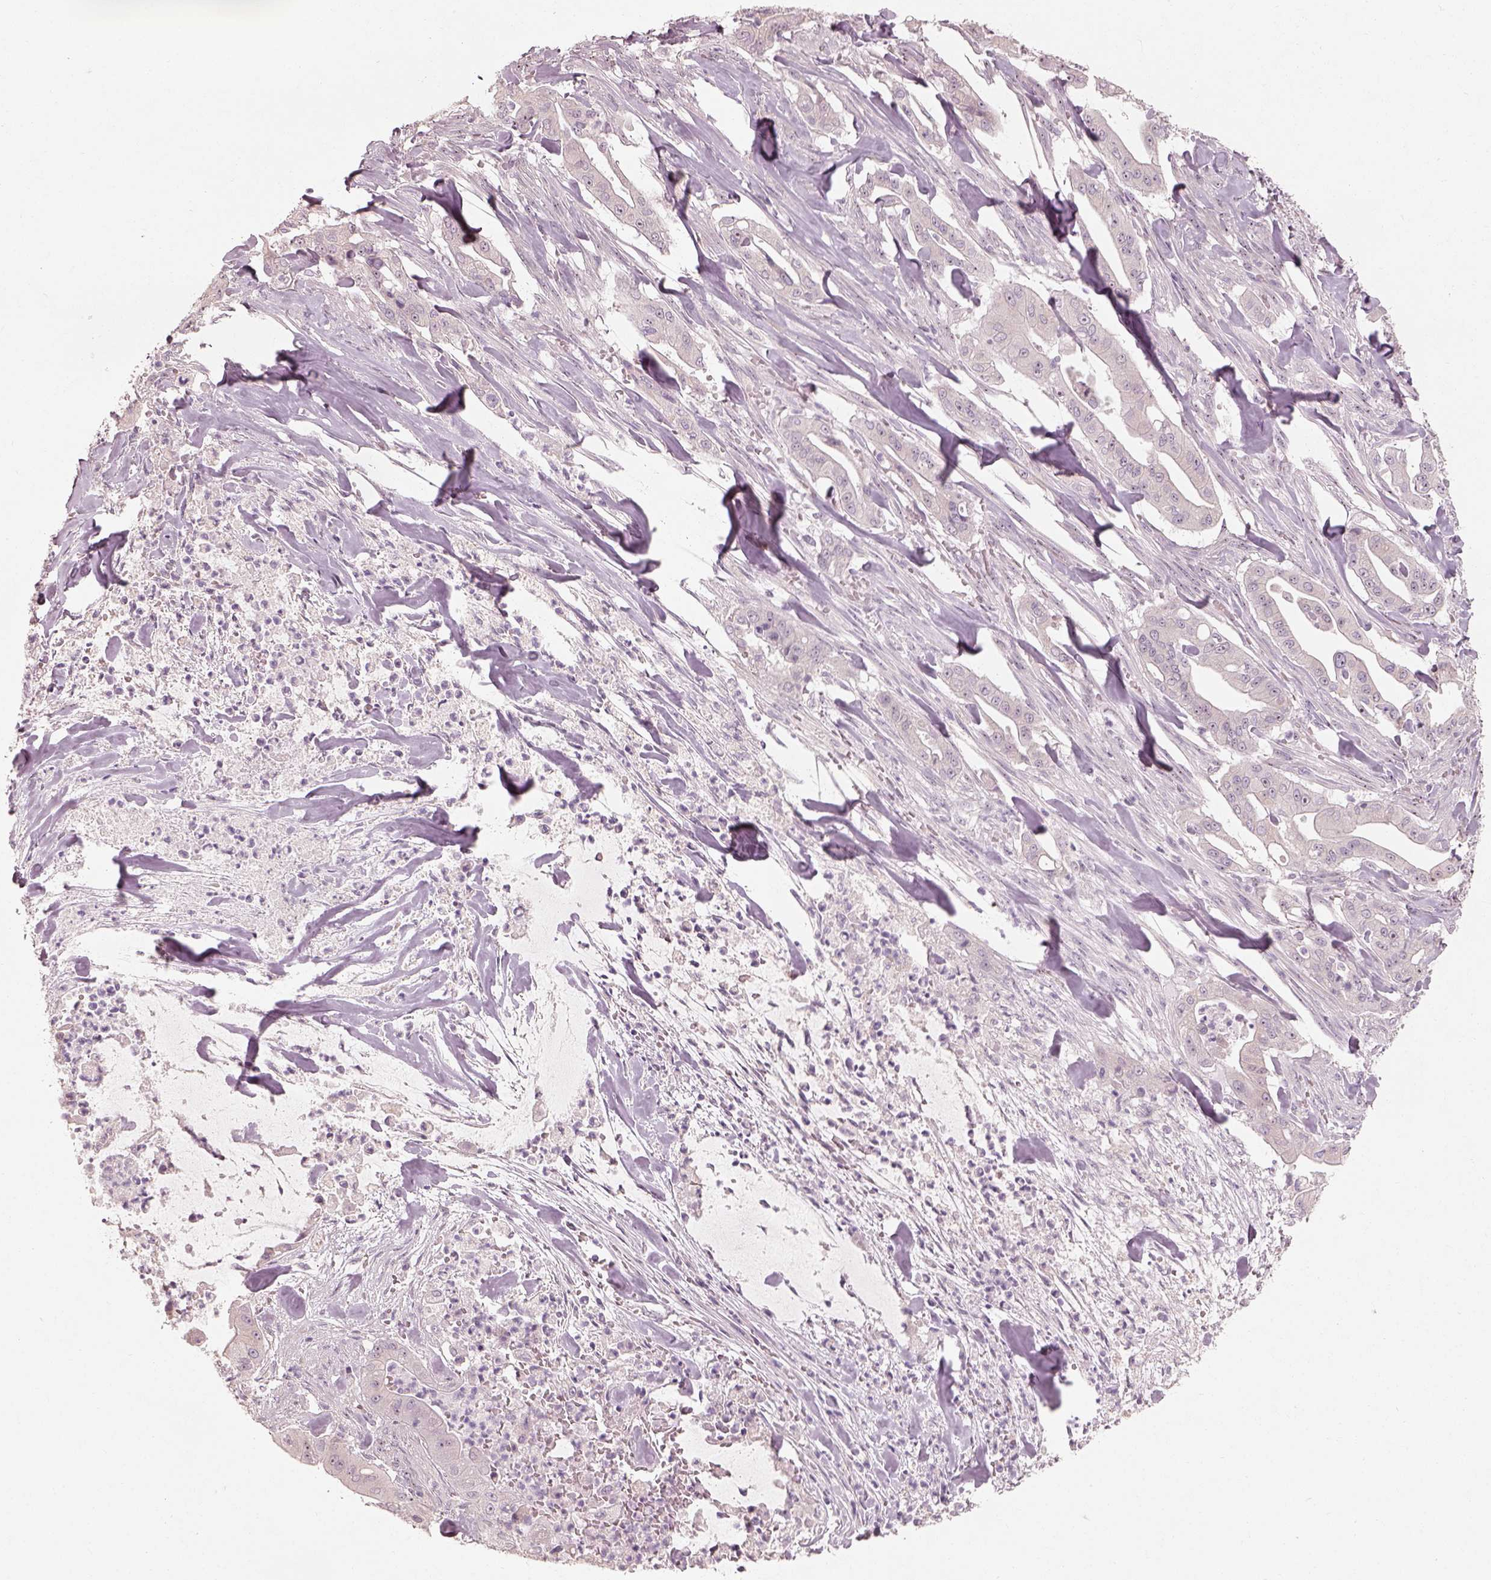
{"staining": {"intensity": "negative", "quantity": "none", "location": "none"}, "tissue": "pancreatic cancer", "cell_type": "Tumor cells", "image_type": "cancer", "snomed": [{"axis": "morphology", "description": "Normal tissue, NOS"}, {"axis": "morphology", "description": "Inflammation, NOS"}, {"axis": "morphology", "description": "Adenocarcinoma, NOS"}, {"axis": "topography", "description": "Pancreas"}], "caption": "High magnification brightfield microscopy of pancreatic adenocarcinoma stained with DAB (brown) and counterstained with hematoxylin (blue): tumor cells show no significant positivity.", "gene": "CDS1", "patient": {"sex": "male", "age": 57}}